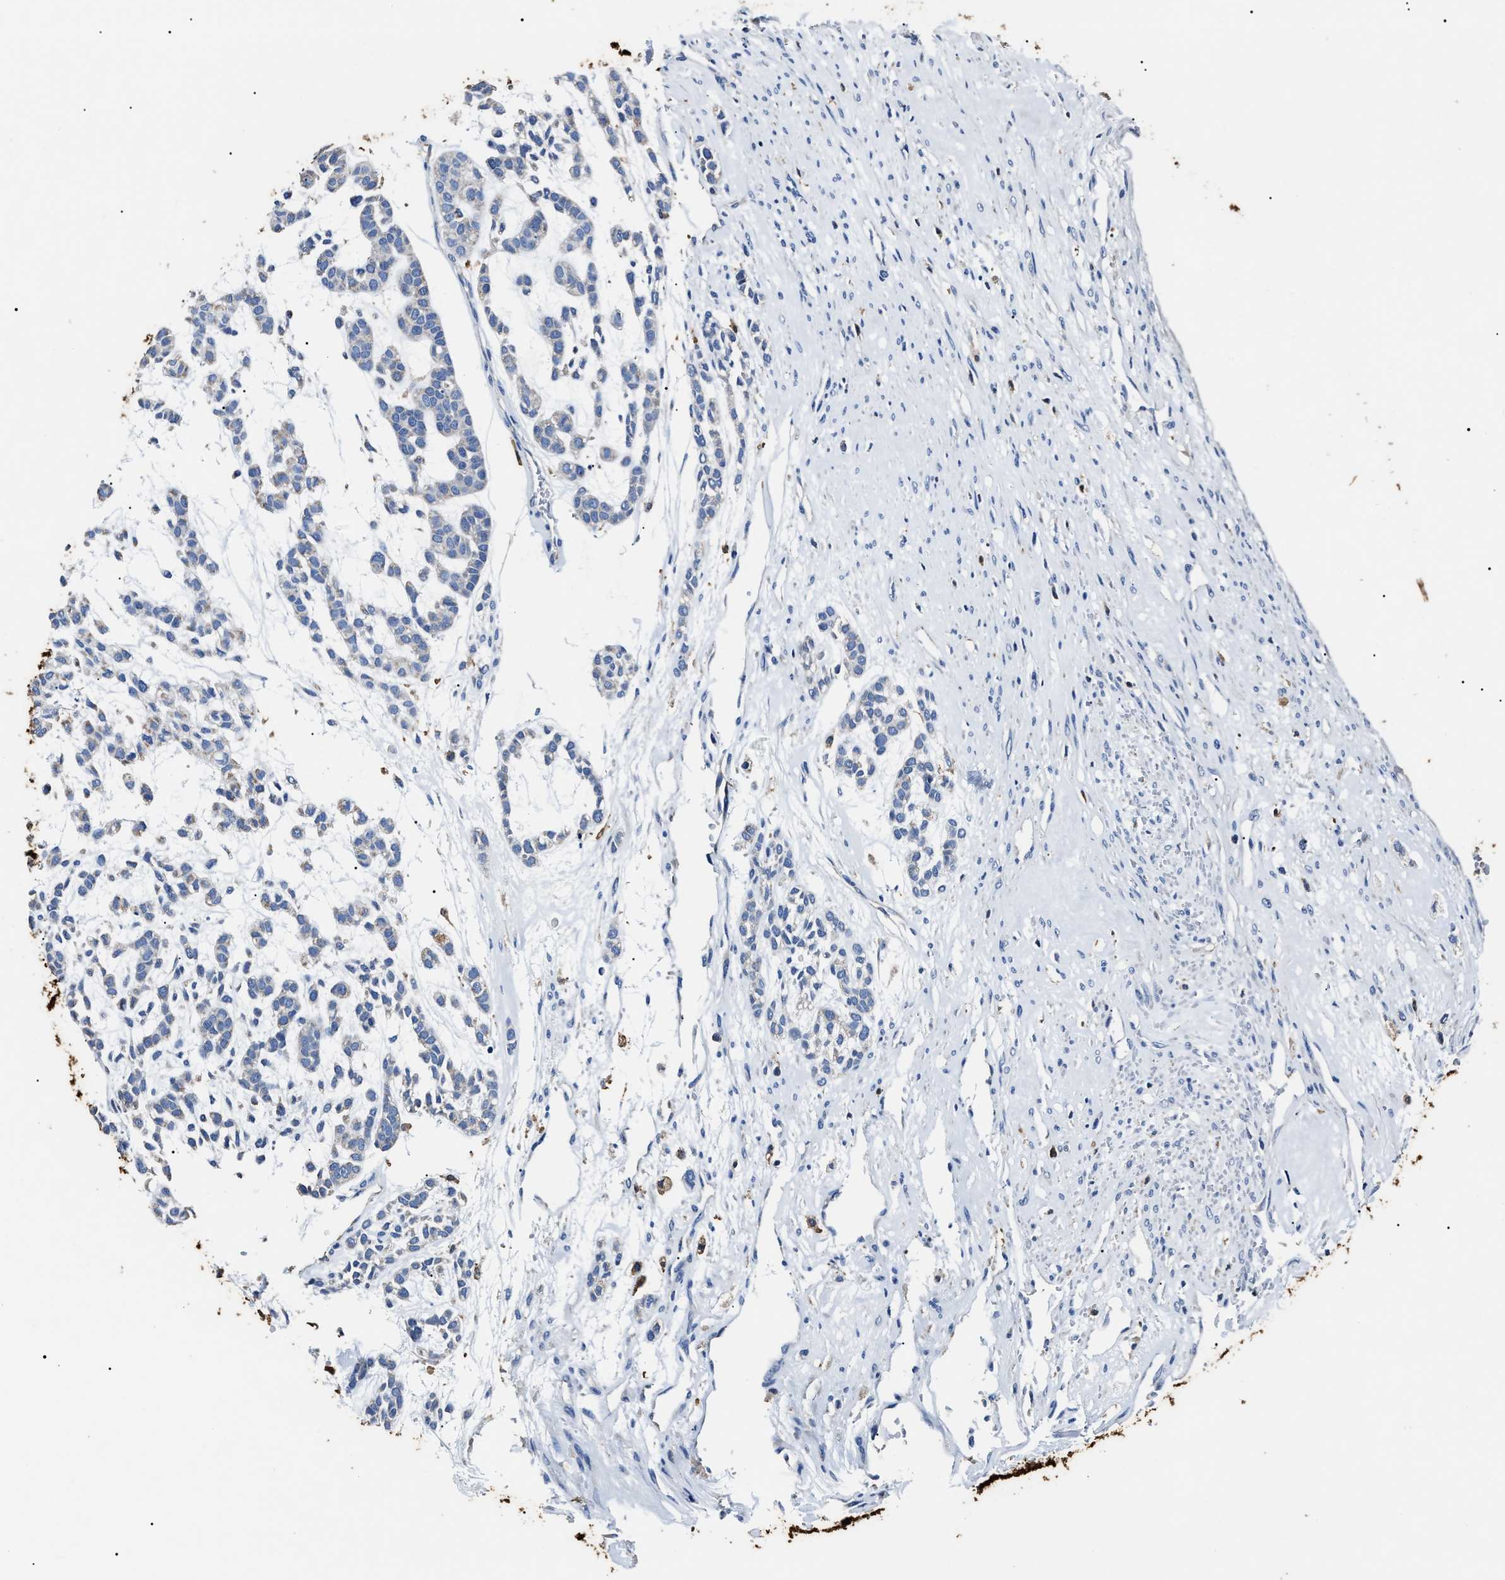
{"staining": {"intensity": "negative", "quantity": "none", "location": "none"}, "tissue": "head and neck cancer", "cell_type": "Tumor cells", "image_type": "cancer", "snomed": [{"axis": "morphology", "description": "Adenocarcinoma, NOS"}, {"axis": "morphology", "description": "Adenoma, NOS"}, {"axis": "topography", "description": "Head-Neck"}], "caption": "DAB (3,3'-diaminobenzidine) immunohistochemical staining of human head and neck cancer displays no significant expression in tumor cells. (Brightfield microscopy of DAB immunohistochemistry at high magnification).", "gene": "ALDH1A1", "patient": {"sex": "female", "age": 55}}